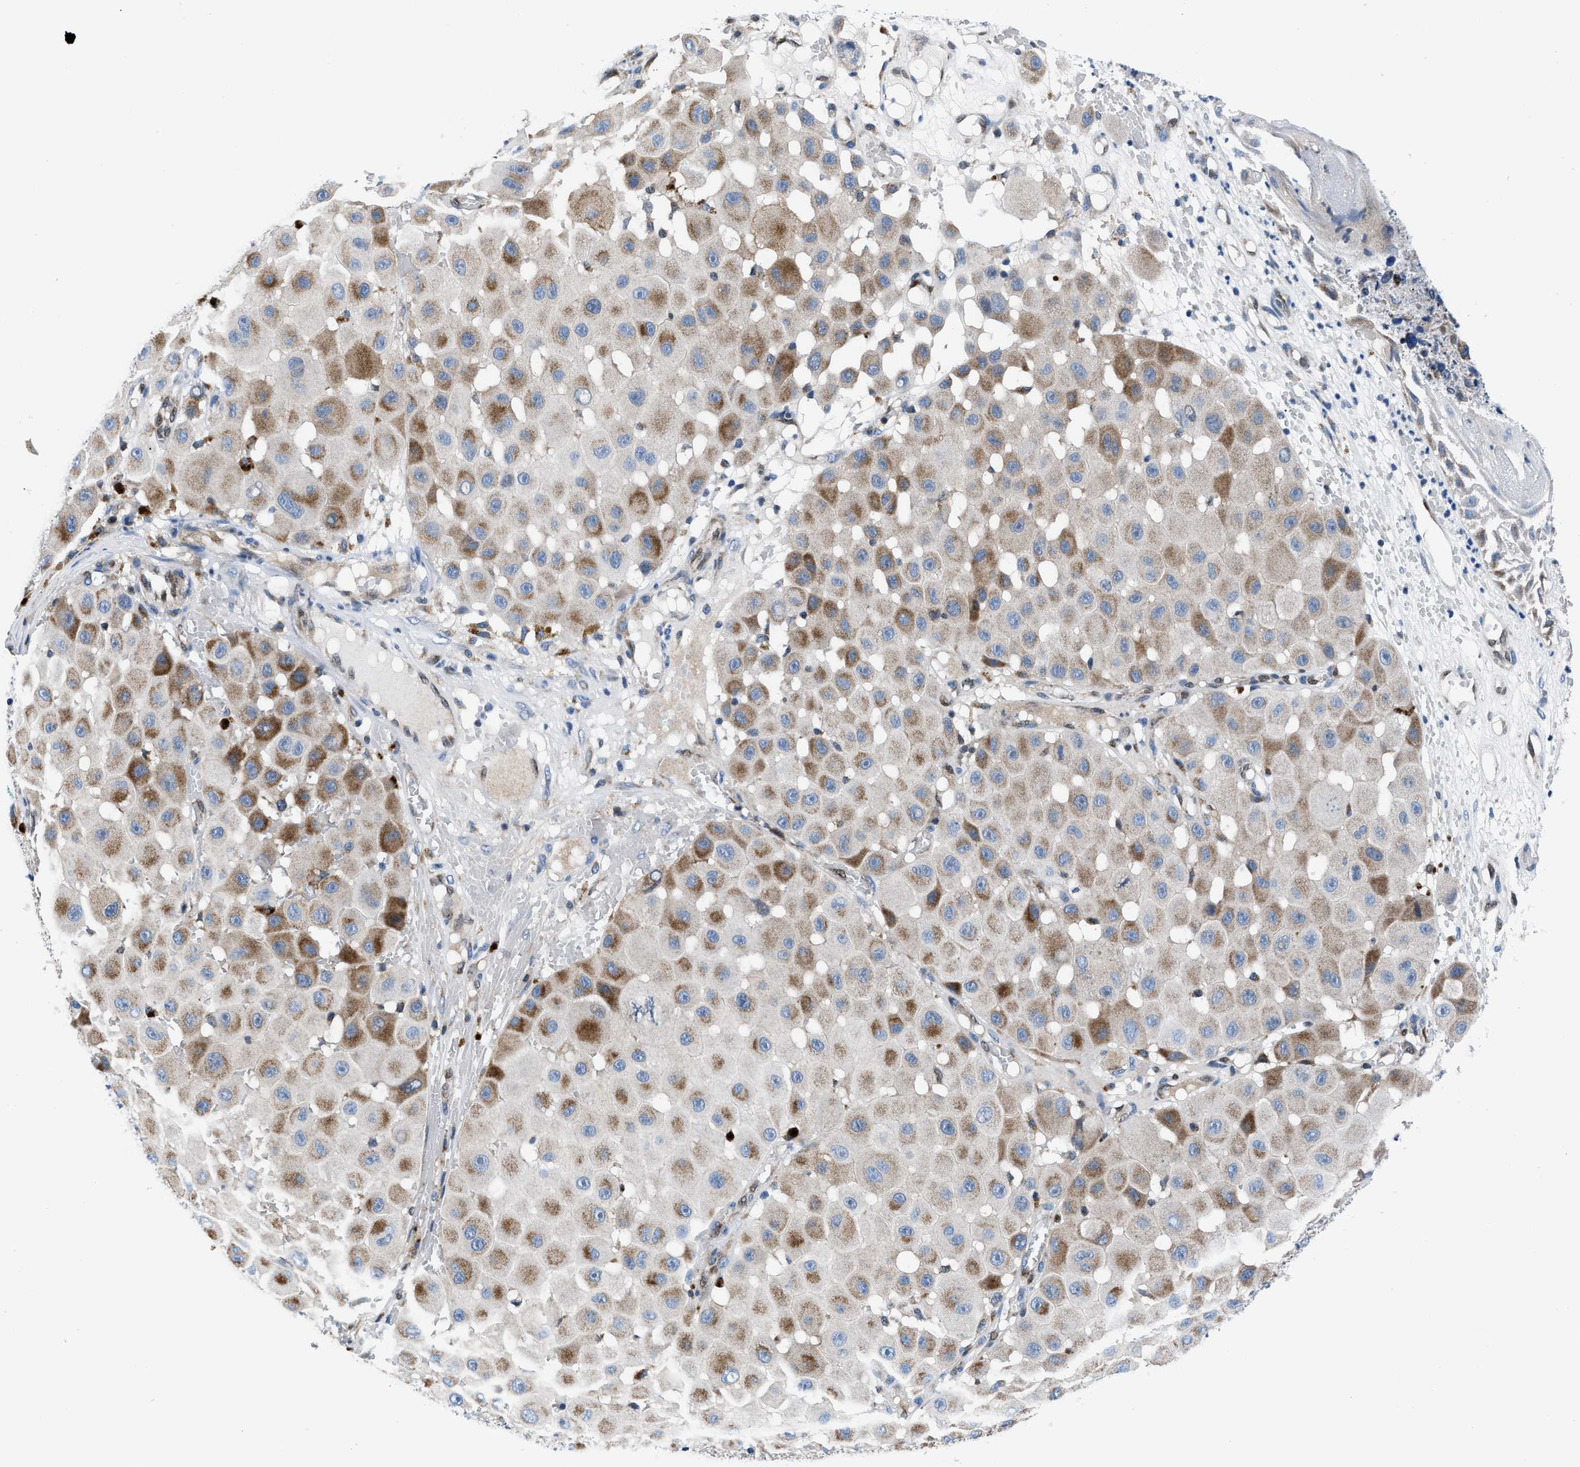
{"staining": {"intensity": "moderate", "quantity": "25%-75%", "location": "cytoplasmic/membranous"}, "tissue": "melanoma", "cell_type": "Tumor cells", "image_type": "cancer", "snomed": [{"axis": "morphology", "description": "Malignant melanoma, NOS"}, {"axis": "topography", "description": "Skin"}], "caption": "Malignant melanoma was stained to show a protein in brown. There is medium levels of moderate cytoplasmic/membranous positivity in about 25%-75% of tumor cells.", "gene": "LMO2", "patient": {"sex": "female", "age": 81}}